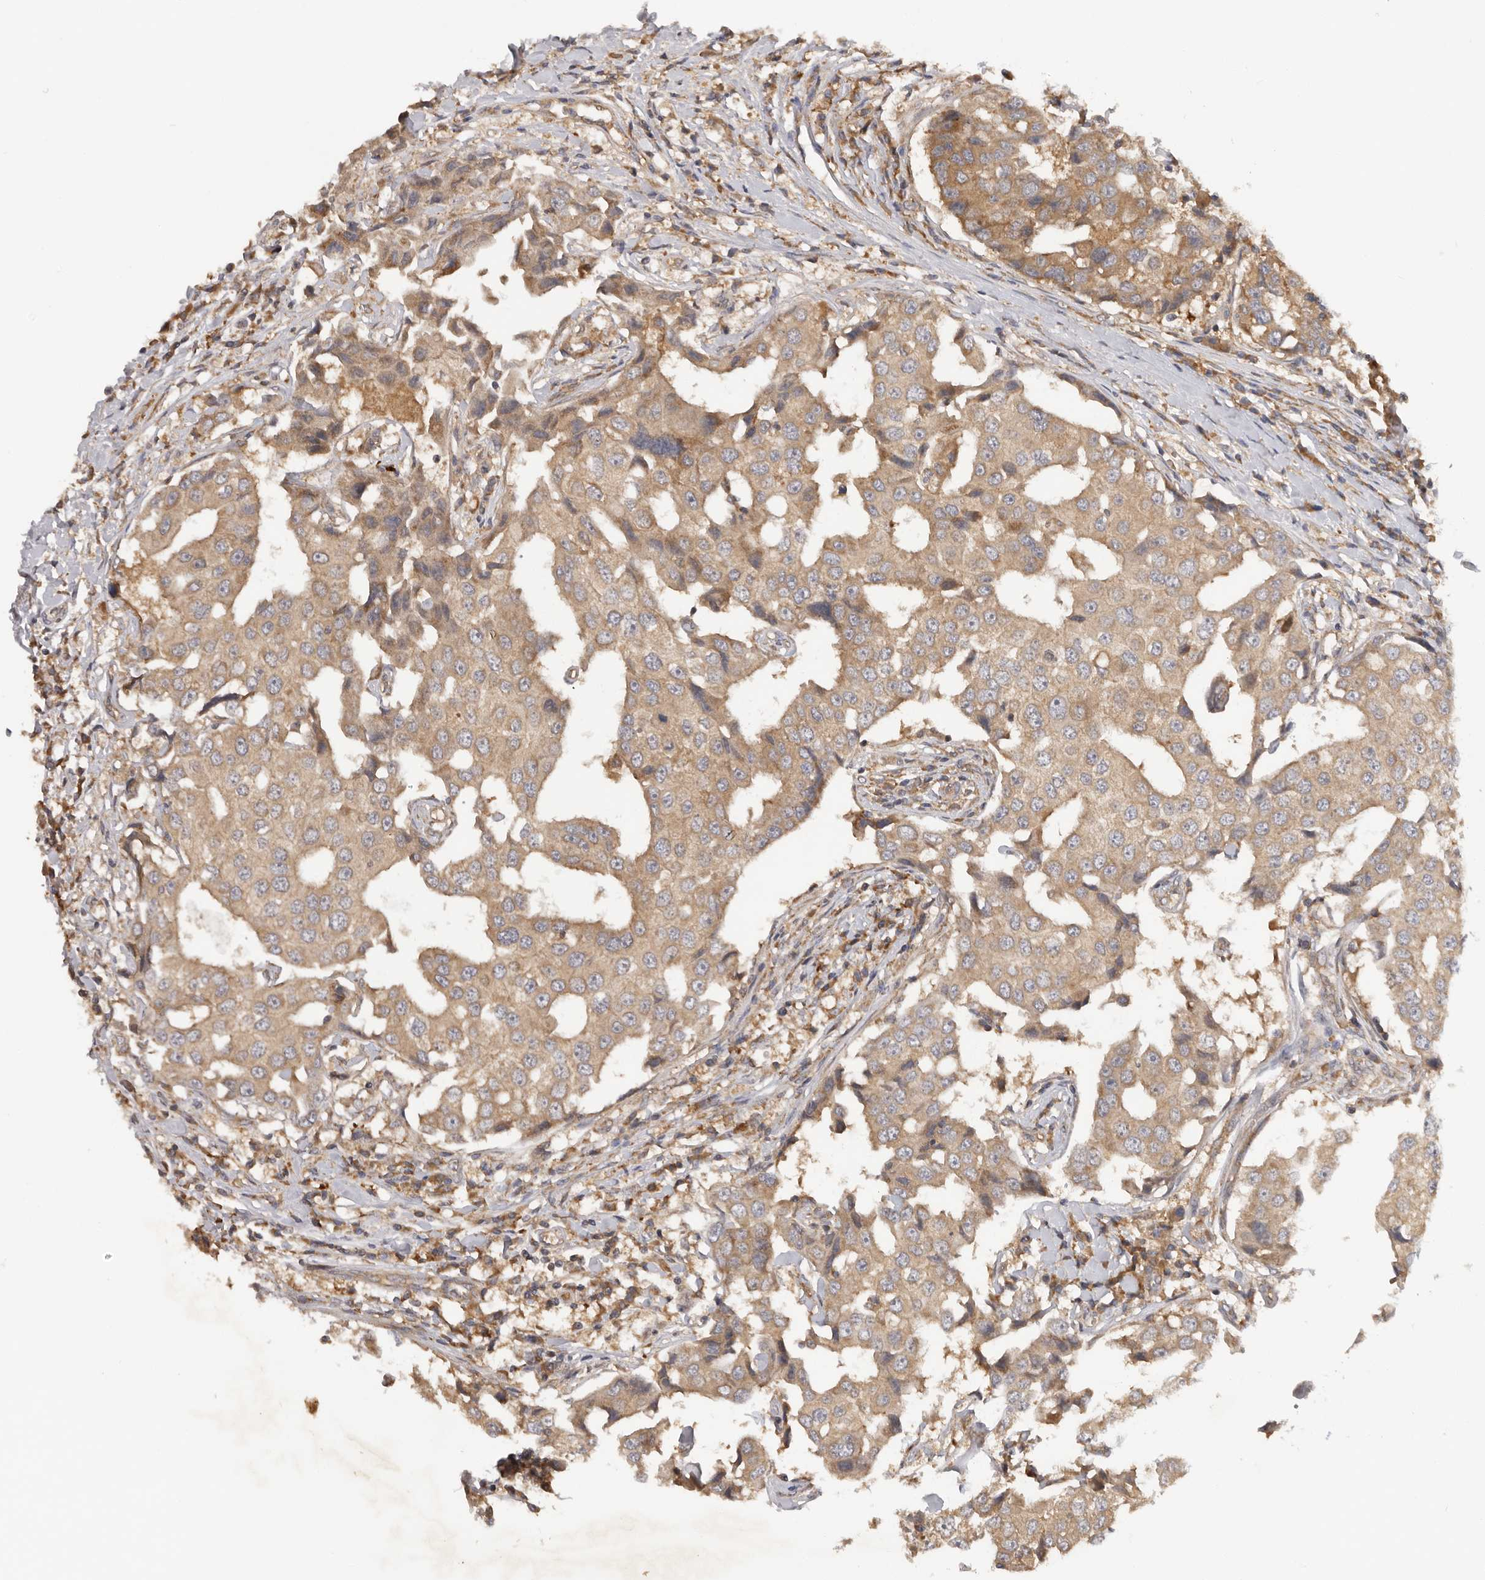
{"staining": {"intensity": "moderate", "quantity": ">75%", "location": "cytoplasmic/membranous"}, "tissue": "breast cancer", "cell_type": "Tumor cells", "image_type": "cancer", "snomed": [{"axis": "morphology", "description": "Duct carcinoma"}, {"axis": "topography", "description": "Breast"}], "caption": "Breast cancer stained for a protein shows moderate cytoplasmic/membranous positivity in tumor cells.", "gene": "PPP1R42", "patient": {"sex": "female", "age": 27}}